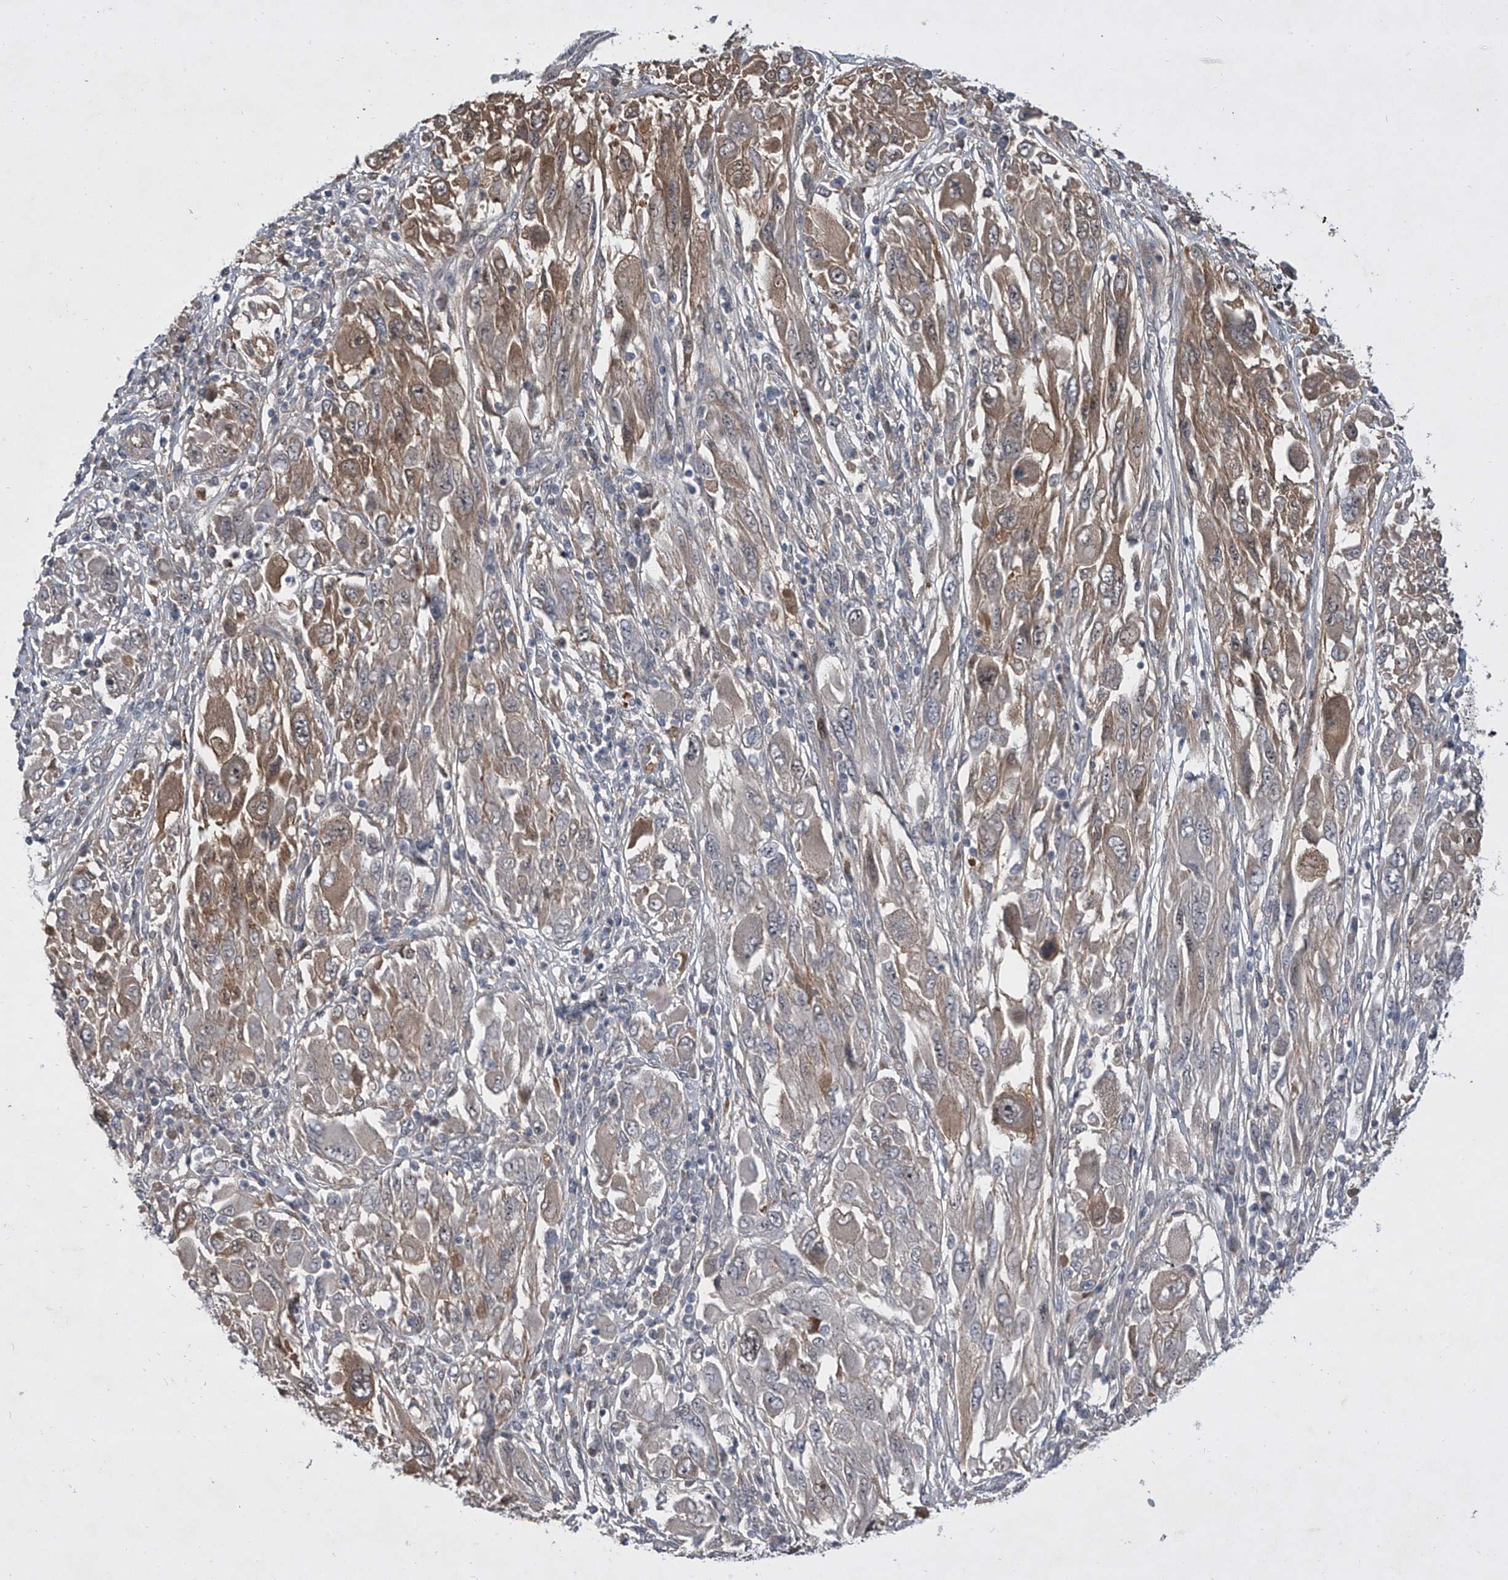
{"staining": {"intensity": "moderate", "quantity": "25%-75%", "location": "cytoplasmic/membranous"}, "tissue": "melanoma", "cell_type": "Tumor cells", "image_type": "cancer", "snomed": [{"axis": "morphology", "description": "Malignant melanoma, NOS"}, {"axis": "topography", "description": "Skin"}], "caption": "The immunohistochemical stain labels moderate cytoplasmic/membranous staining in tumor cells of melanoma tissue.", "gene": "HEATR6", "patient": {"sex": "female", "age": 91}}